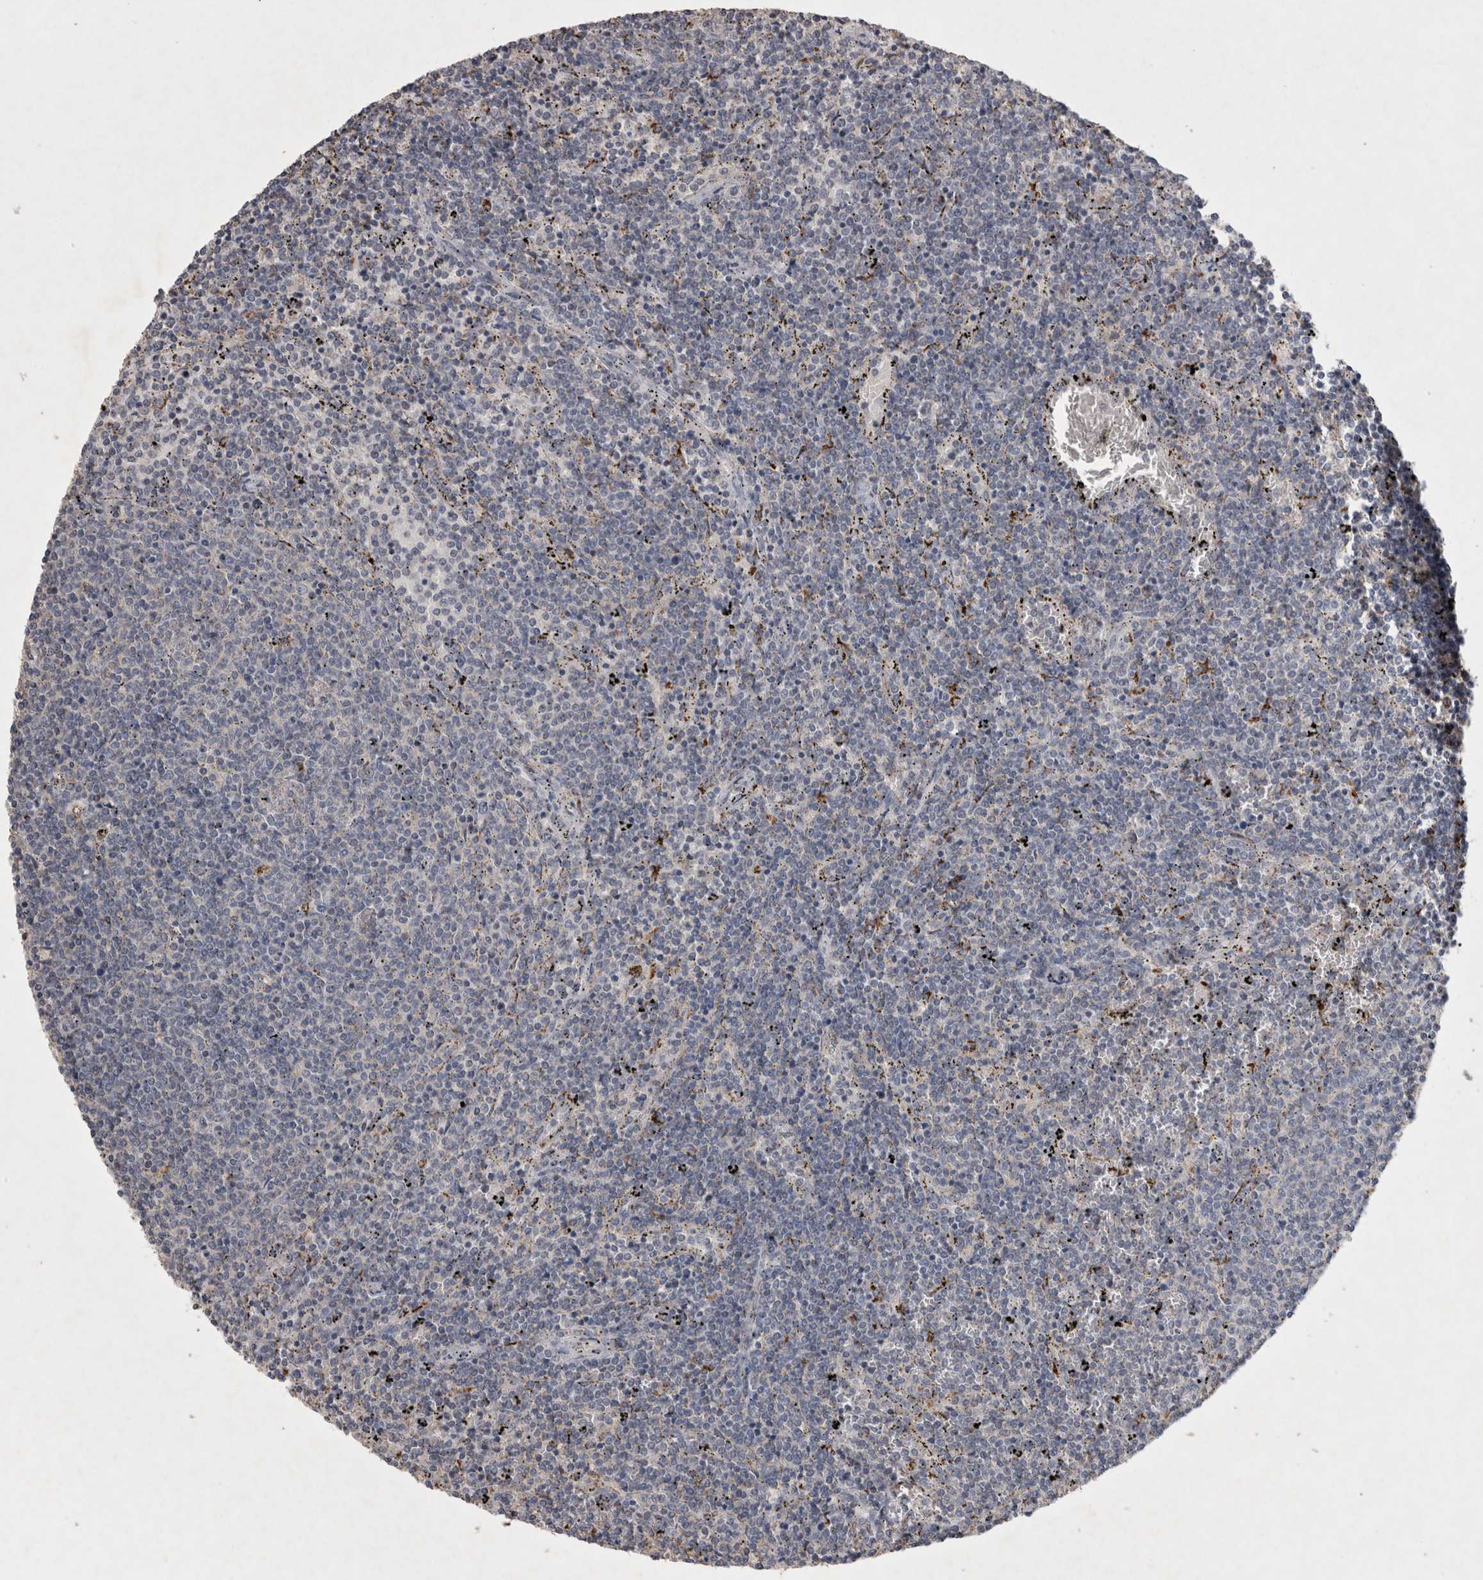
{"staining": {"intensity": "negative", "quantity": "none", "location": "none"}, "tissue": "lymphoma", "cell_type": "Tumor cells", "image_type": "cancer", "snomed": [{"axis": "morphology", "description": "Malignant lymphoma, non-Hodgkin's type, Low grade"}, {"axis": "topography", "description": "Spleen"}], "caption": "Immunohistochemistry micrograph of neoplastic tissue: human malignant lymphoma, non-Hodgkin's type (low-grade) stained with DAB (3,3'-diaminobenzidine) exhibits no significant protein positivity in tumor cells. (Stains: DAB IHC with hematoxylin counter stain, Microscopy: brightfield microscopy at high magnification).", "gene": "DKK3", "patient": {"sex": "female", "age": 50}}